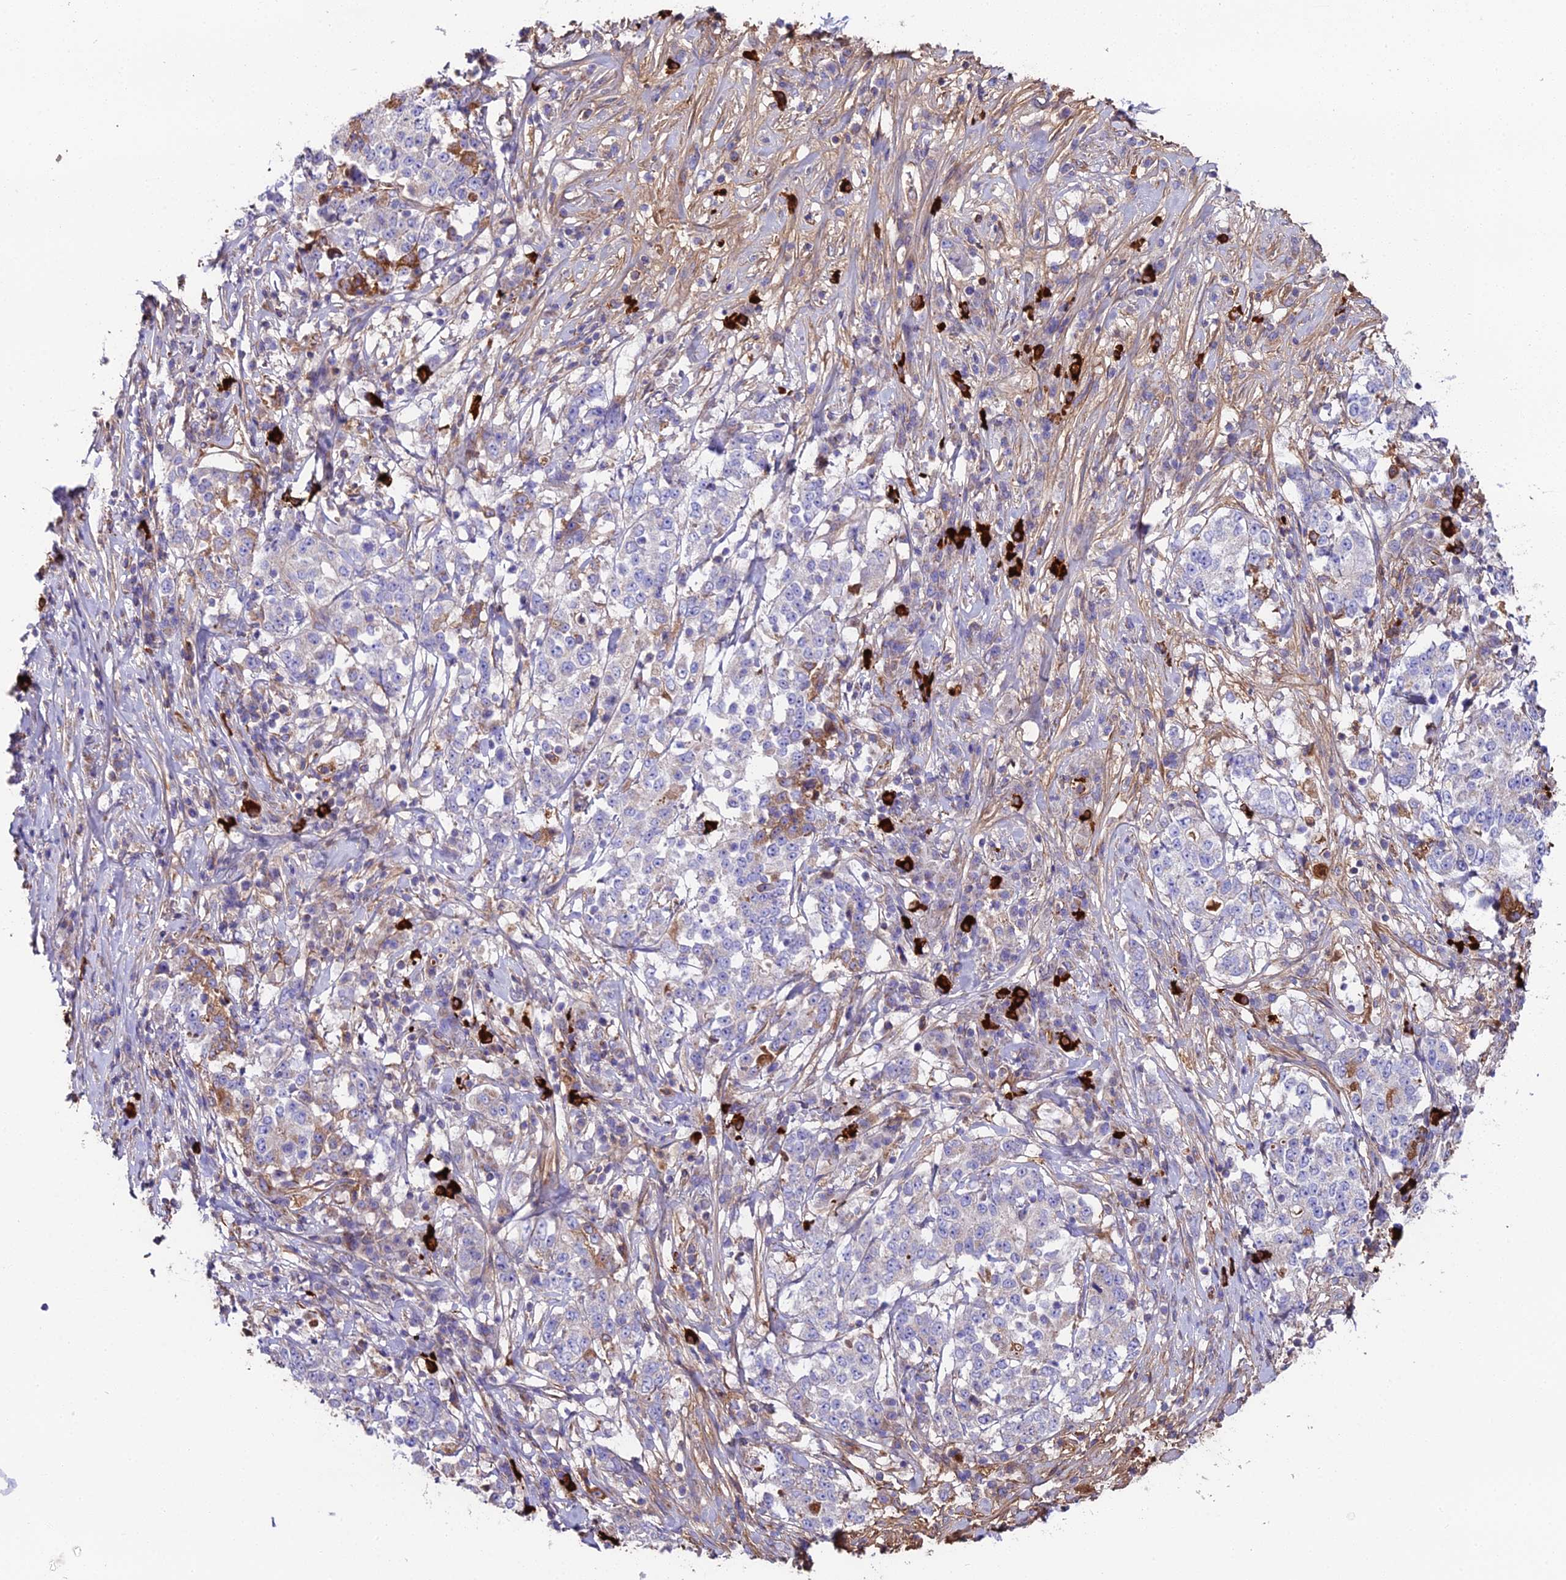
{"staining": {"intensity": "negative", "quantity": "none", "location": "none"}, "tissue": "stomach cancer", "cell_type": "Tumor cells", "image_type": "cancer", "snomed": [{"axis": "morphology", "description": "Adenocarcinoma, NOS"}, {"axis": "topography", "description": "Stomach"}], "caption": "Adenocarcinoma (stomach) was stained to show a protein in brown. There is no significant positivity in tumor cells.", "gene": "BEX4", "patient": {"sex": "male", "age": 59}}